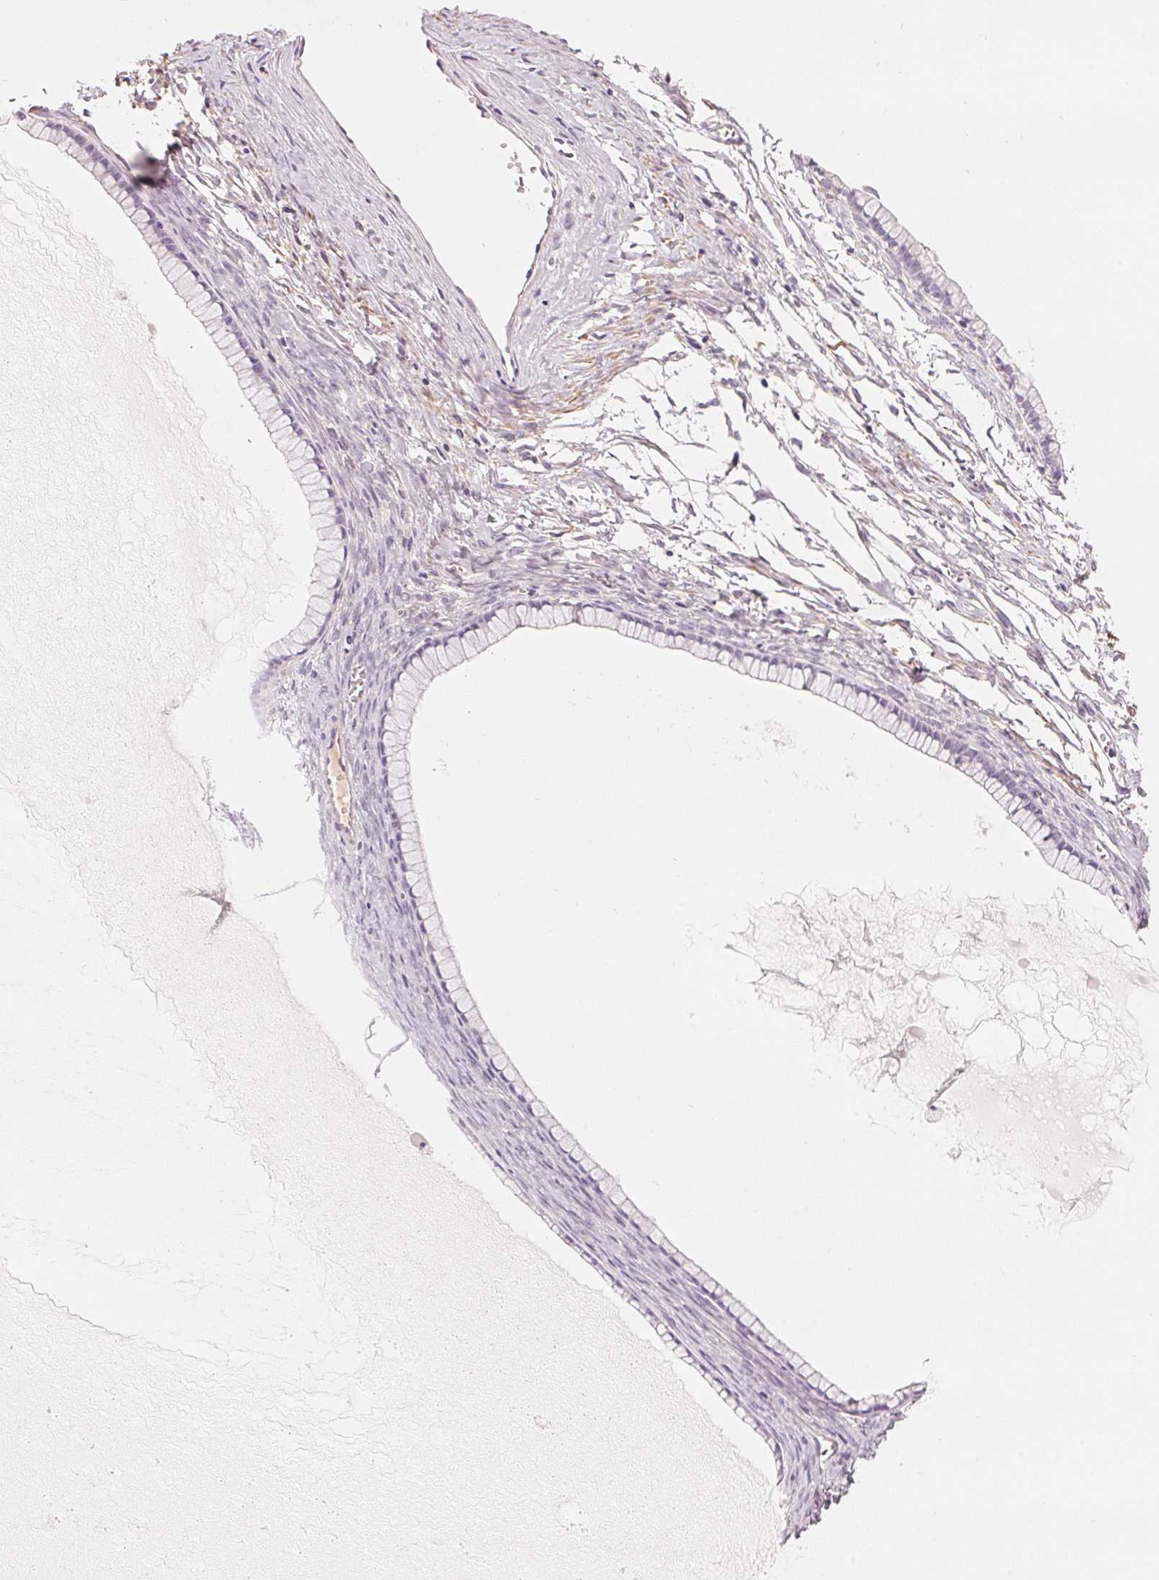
{"staining": {"intensity": "negative", "quantity": "none", "location": "none"}, "tissue": "ovarian cancer", "cell_type": "Tumor cells", "image_type": "cancer", "snomed": [{"axis": "morphology", "description": "Cystadenocarcinoma, mucinous, NOS"}, {"axis": "topography", "description": "Ovary"}], "caption": "The image displays no staining of tumor cells in ovarian cancer.", "gene": "CFHR2", "patient": {"sex": "female", "age": 41}}